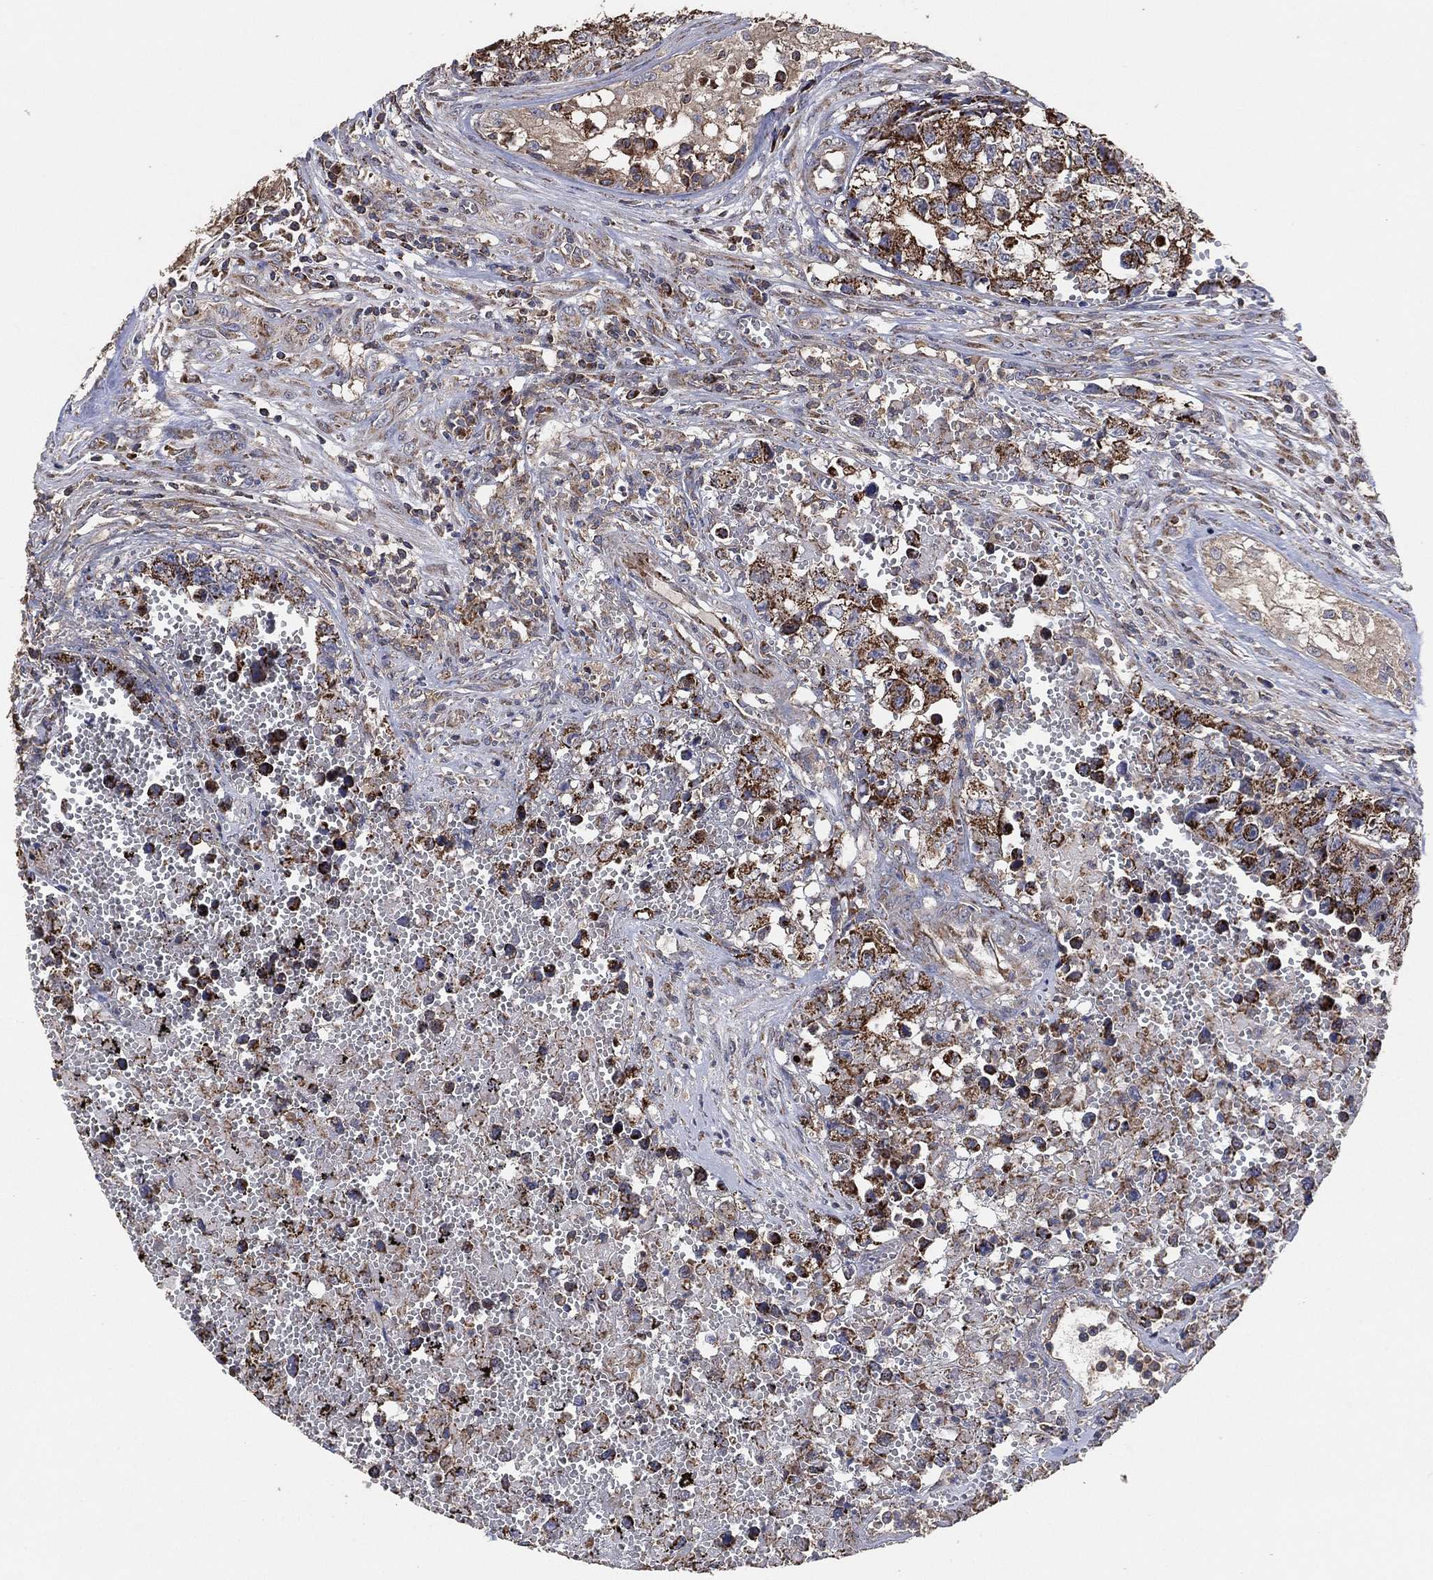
{"staining": {"intensity": "strong", "quantity": "<25%", "location": "cytoplasmic/membranous,nuclear"}, "tissue": "testis cancer", "cell_type": "Tumor cells", "image_type": "cancer", "snomed": [{"axis": "morphology", "description": "Seminoma, NOS"}, {"axis": "morphology", "description": "Carcinoma, Embryonal, NOS"}, {"axis": "topography", "description": "Testis"}], "caption": "An IHC micrograph of tumor tissue is shown. Protein staining in brown highlights strong cytoplasmic/membranous and nuclear positivity in testis embryonal carcinoma within tumor cells.", "gene": "LIMD1", "patient": {"sex": "male", "age": 22}}